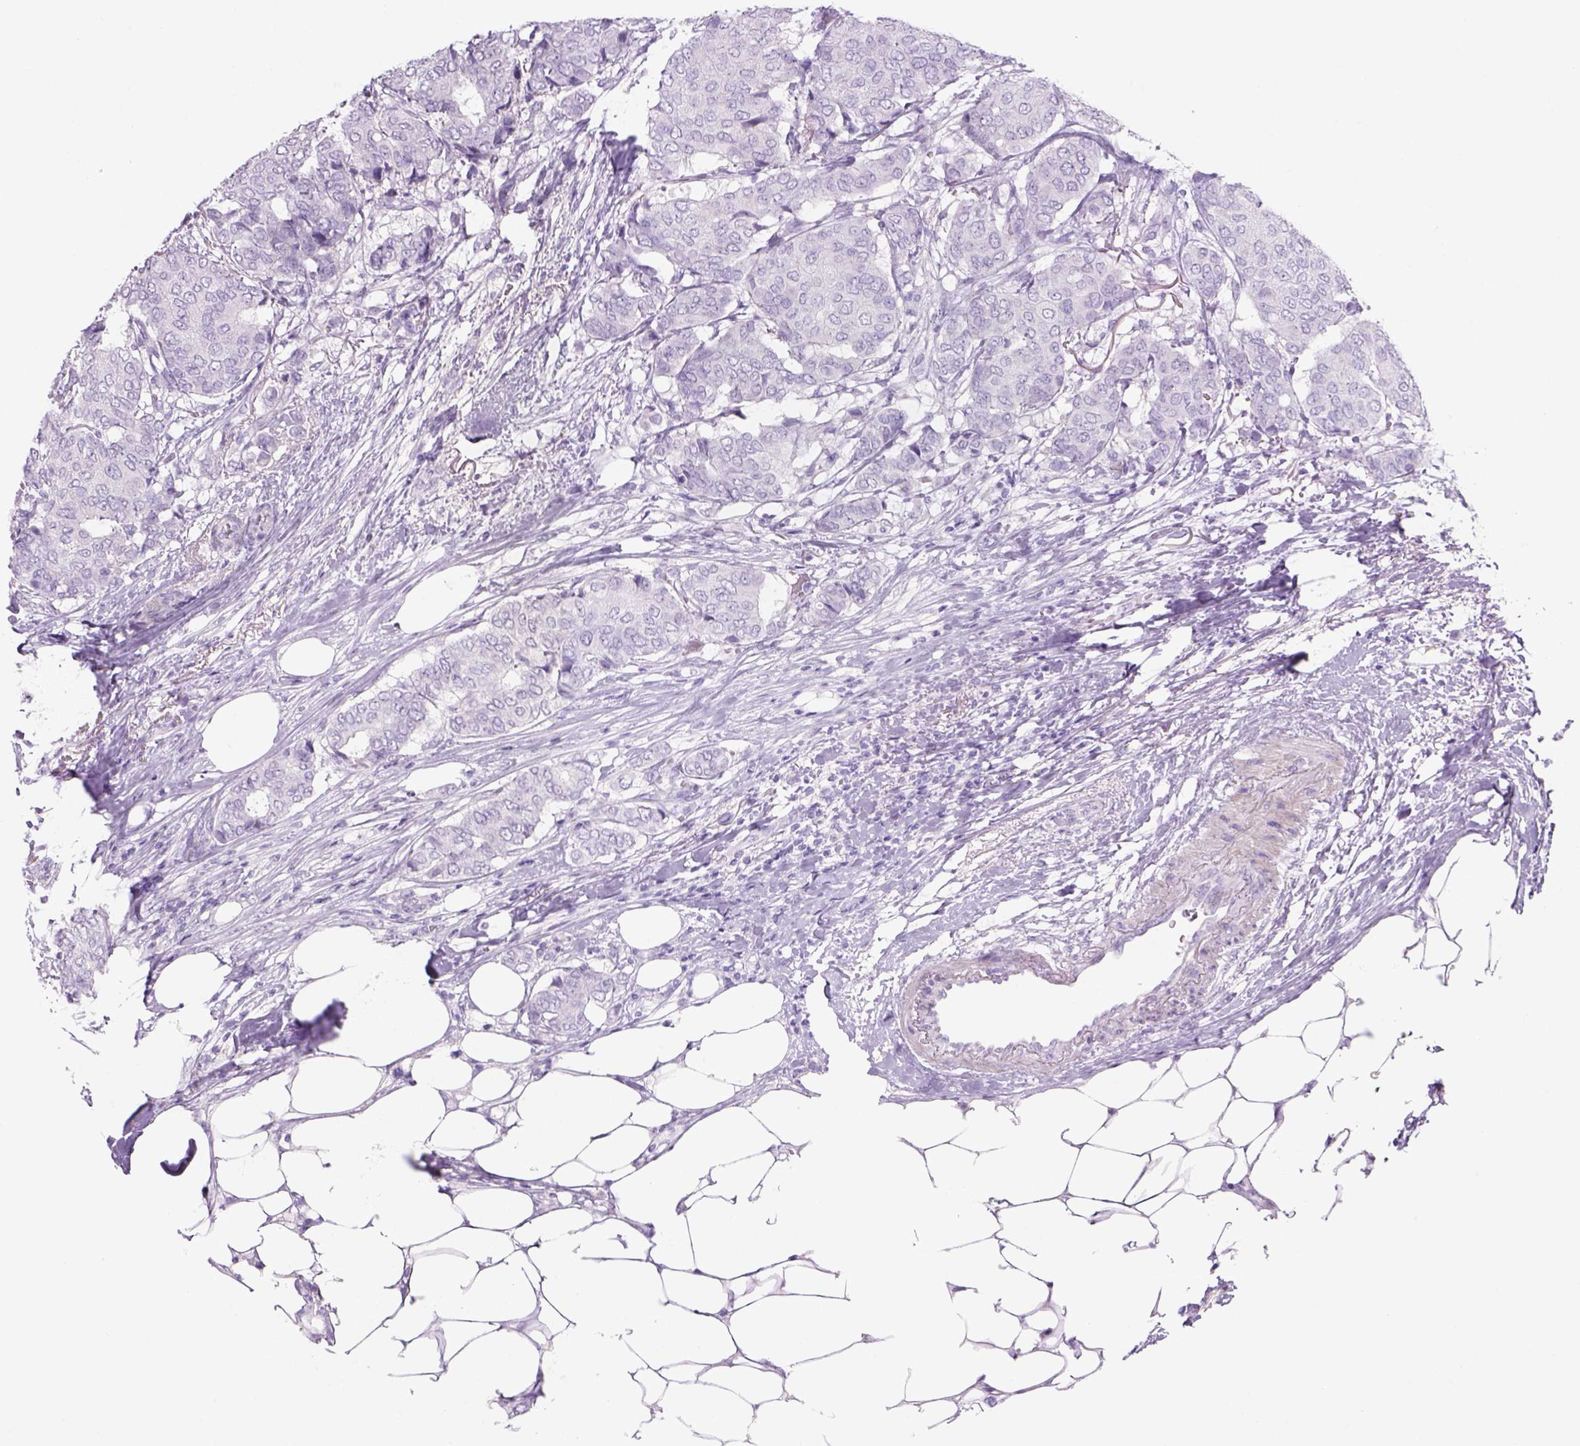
{"staining": {"intensity": "negative", "quantity": "none", "location": "none"}, "tissue": "breast cancer", "cell_type": "Tumor cells", "image_type": "cancer", "snomed": [{"axis": "morphology", "description": "Duct carcinoma"}, {"axis": "topography", "description": "Breast"}], "caption": "High power microscopy micrograph of an immunohistochemistry (IHC) image of breast infiltrating ductal carcinoma, revealing no significant positivity in tumor cells.", "gene": "TENM4", "patient": {"sex": "female", "age": 75}}